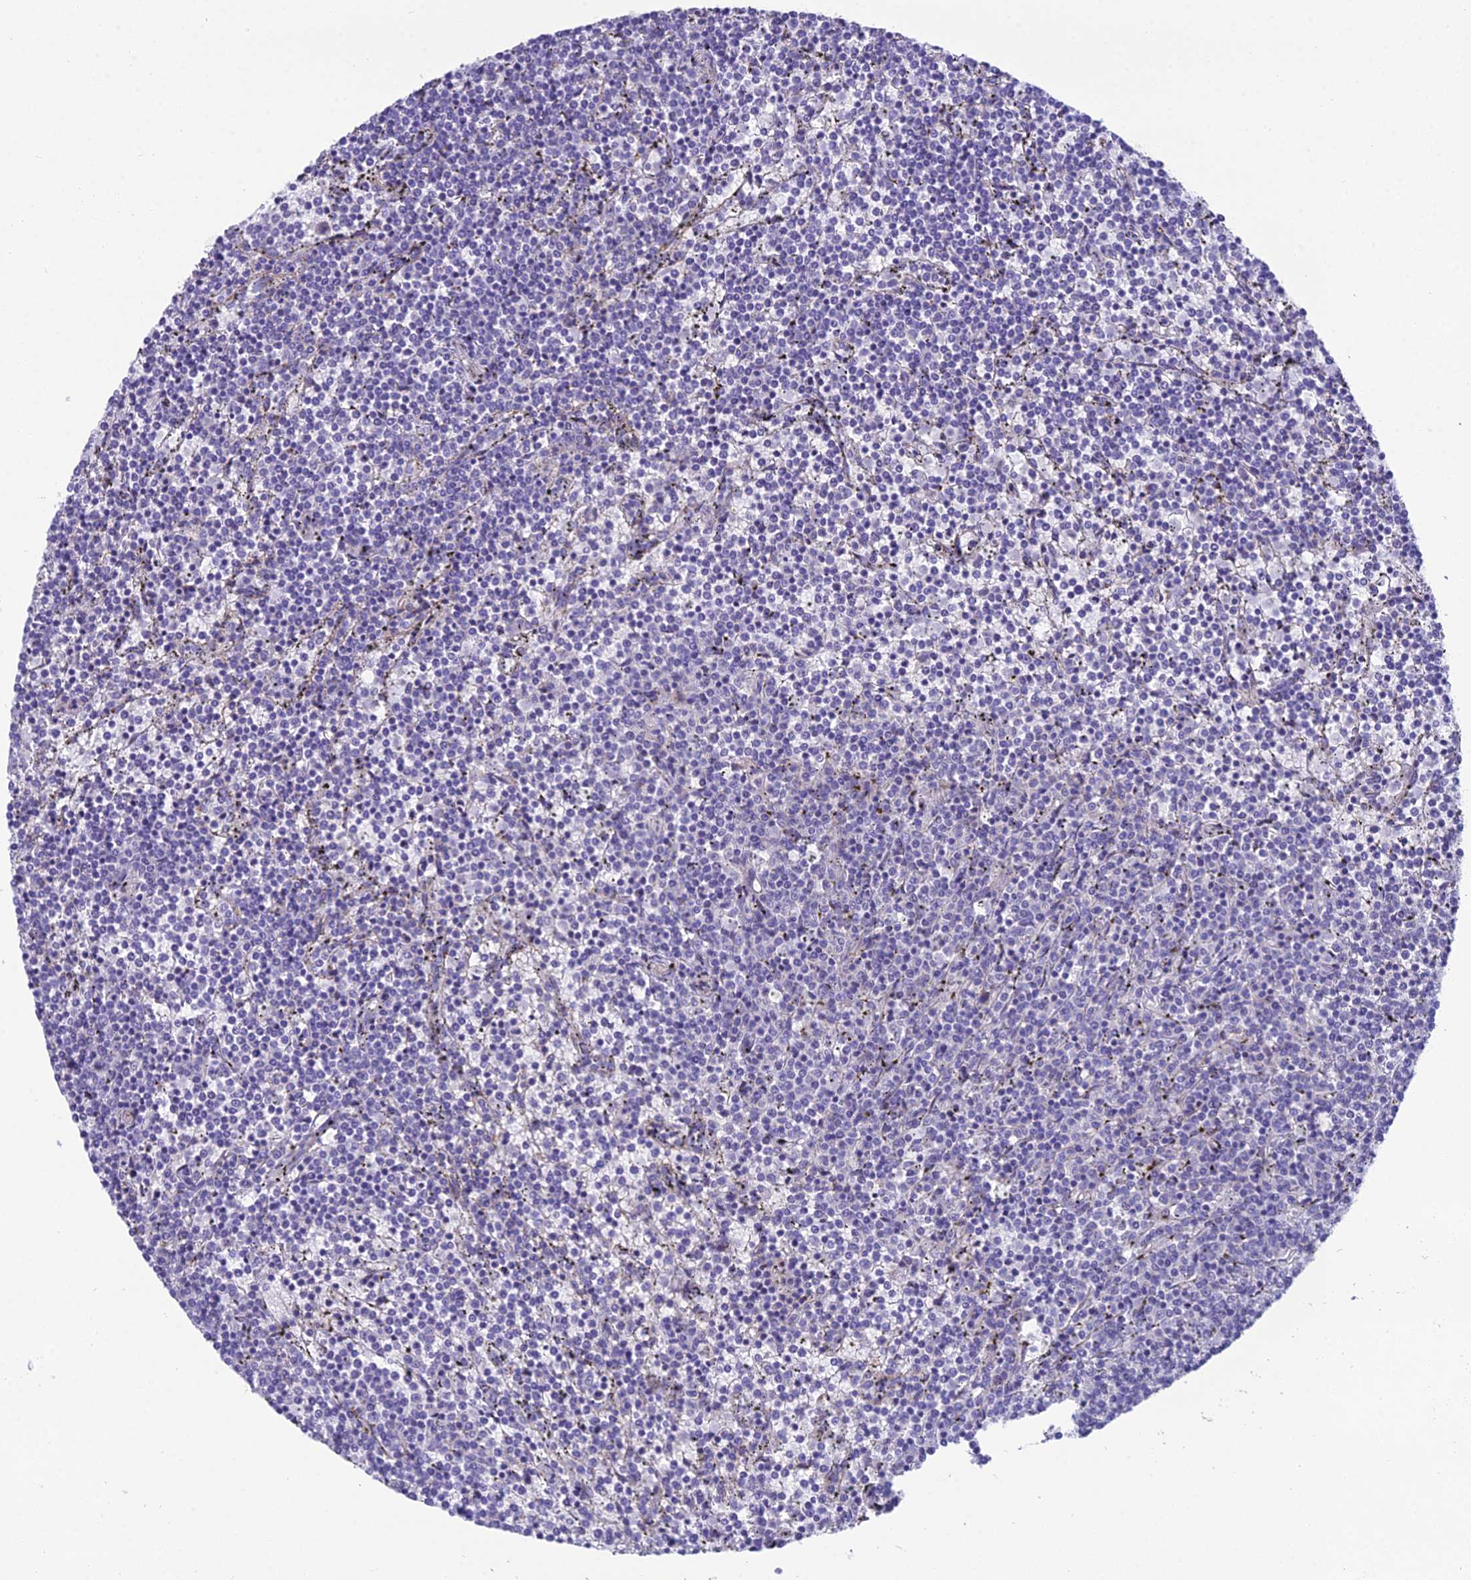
{"staining": {"intensity": "negative", "quantity": "none", "location": "none"}, "tissue": "lymphoma", "cell_type": "Tumor cells", "image_type": "cancer", "snomed": [{"axis": "morphology", "description": "Malignant lymphoma, non-Hodgkin's type, Low grade"}, {"axis": "topography", "description": "Spleen"}], "caption": "An image of human lymphoma is negative for staining in tumor cells.", "gene": "GFRA1", "patient": {"sex": "female", "age": 50}}